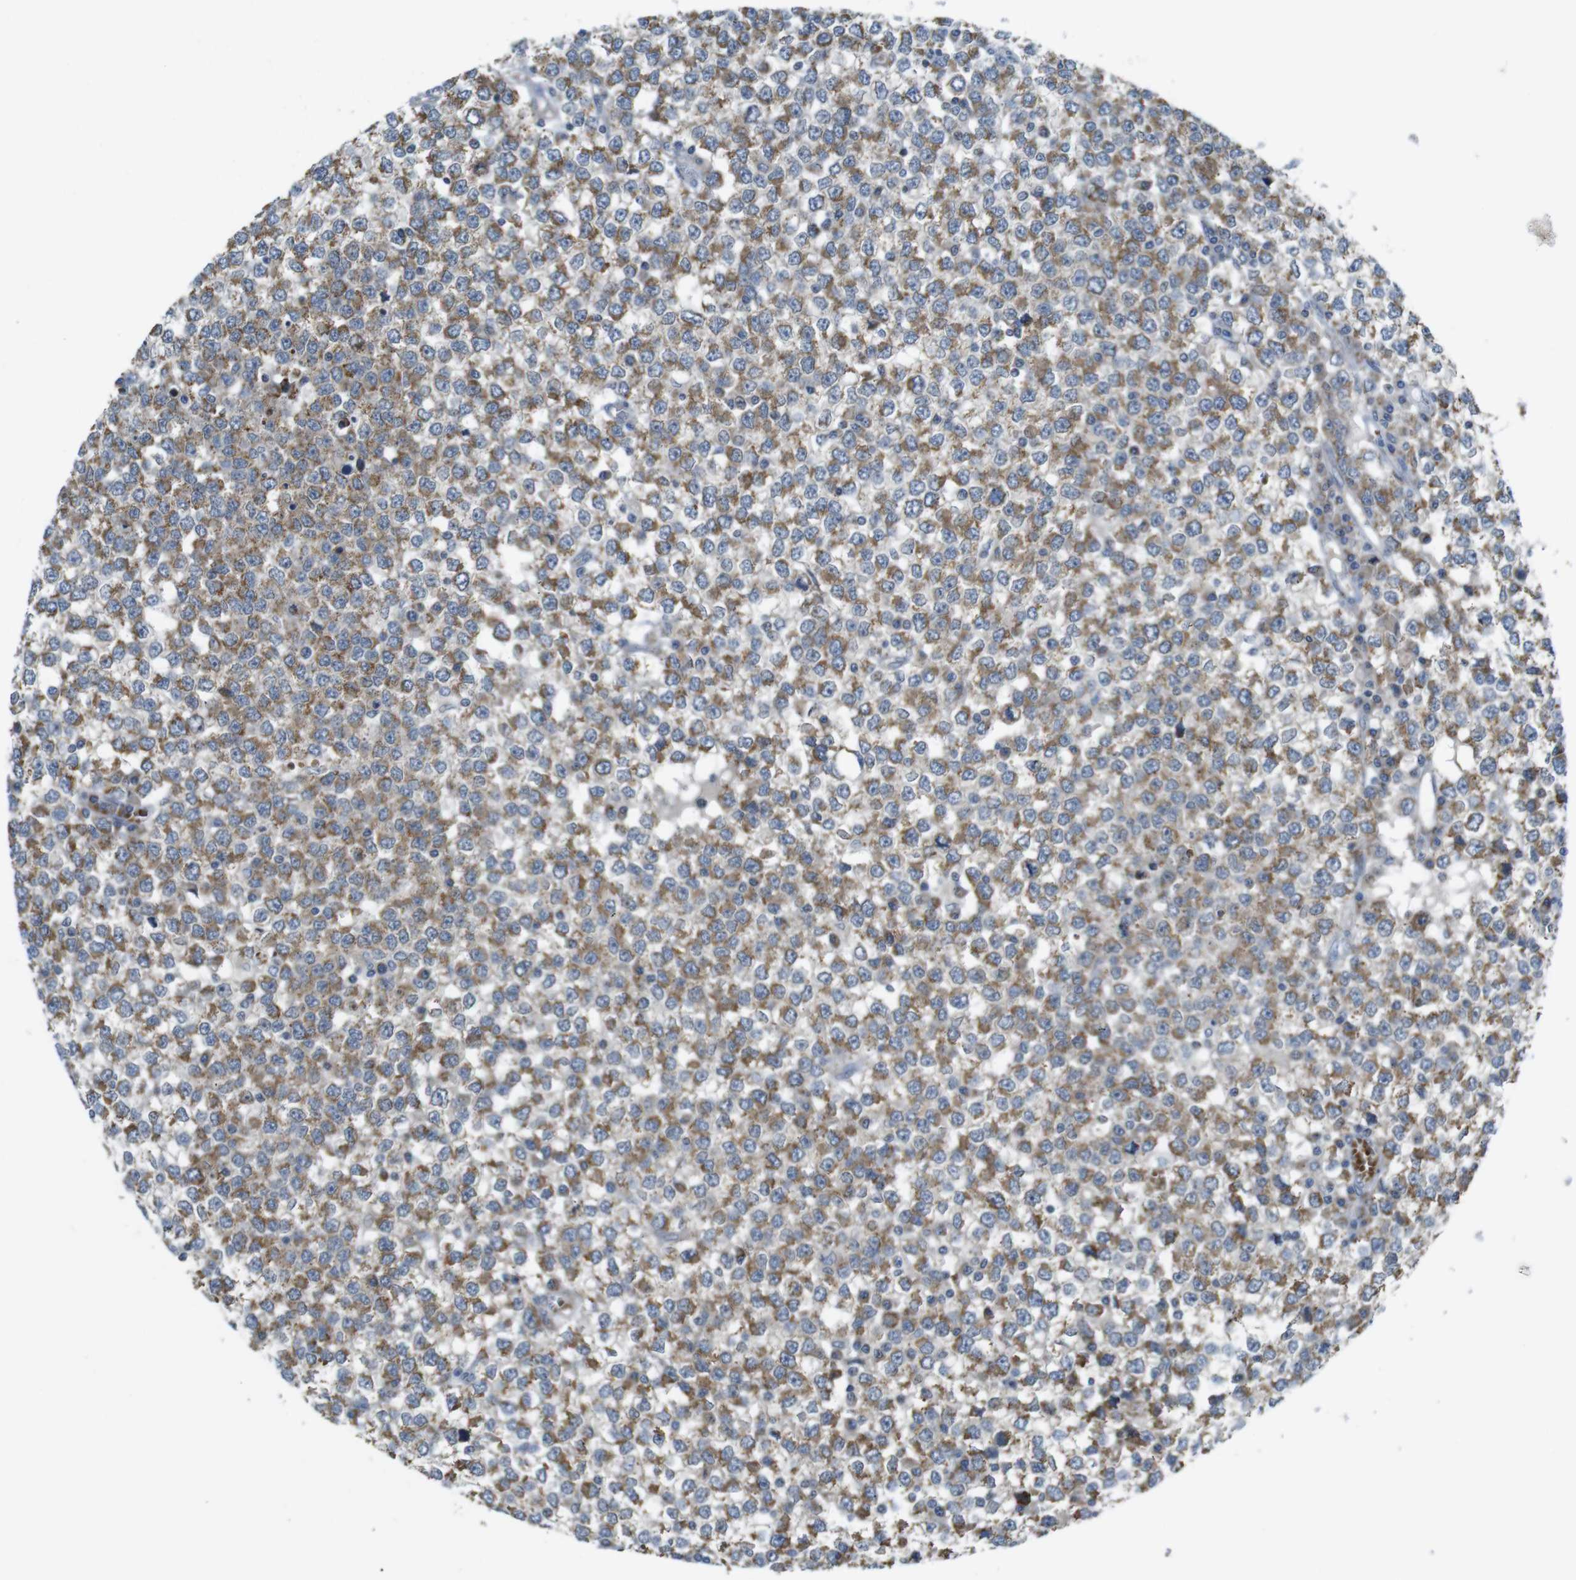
{"staining": {"intensity": "moderate", "quantity": ">75%", "location": "cytoplasmic/membranous"}, "tissue": "testis cancer", "cell_type": "Tumor cells", "image_type": "cancer", "snomed": [{"axis": "morphology", "description": "Seminoma, NOS"}, {"axis": "topography", "description": "Testis"}], "caption": "Immunohistochemical staining of testis cancer demonstrates moderate cytoplasmic/membranous protein expression in about >75% of tumor cells.", "gene": "MARCHF1", "patient": {"sex": "male", "age": 65}}